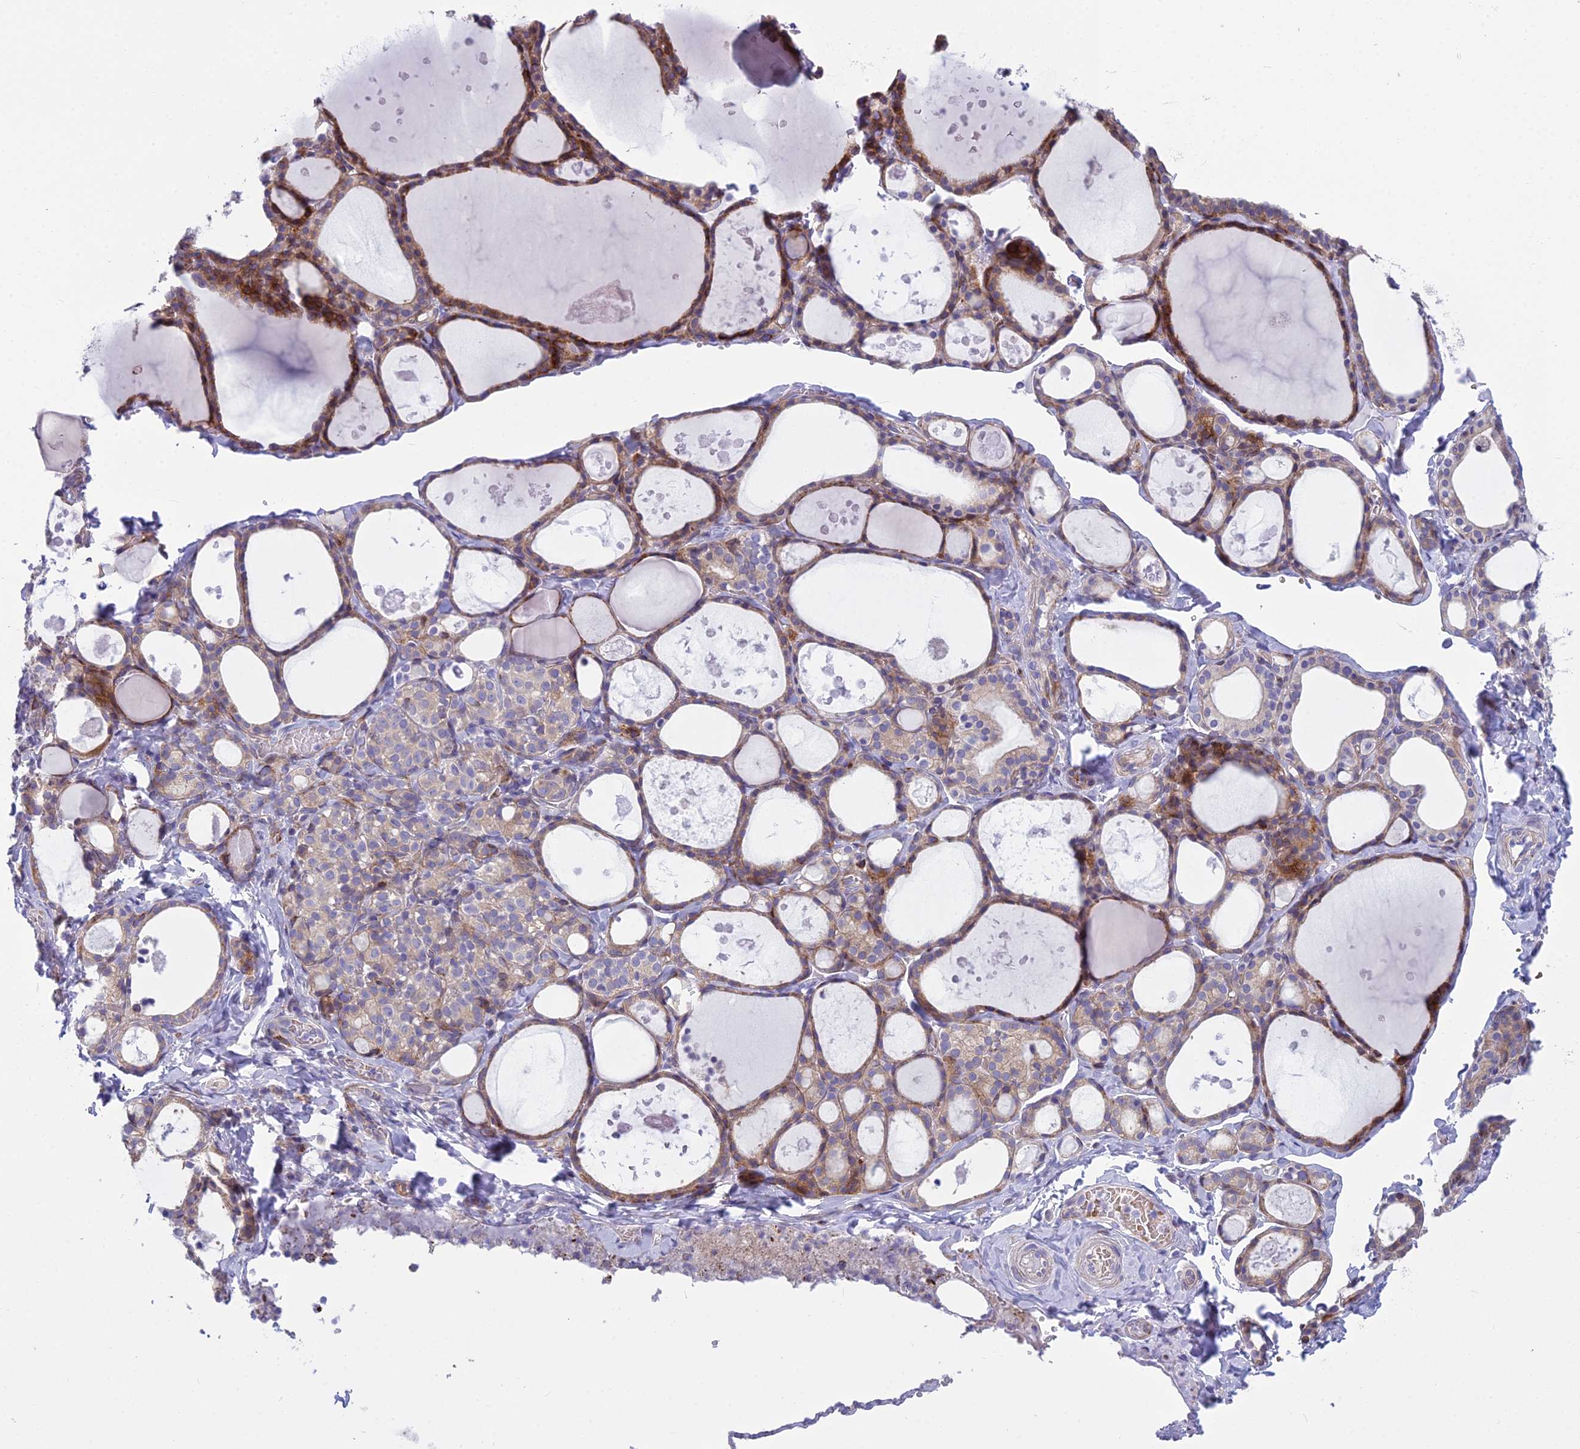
{"staining": {"intensity": "moderate", "quantity": "25%-75%", "location": "cytoplasmic/membranous"}, "tissue": "thyroid gland", "cell_type": "Glandular cells", "image_type": "normal", "snomed": [{"axis": "morphology", "description": "Normal tissue, NOS"}, {"axis": "topography", "description": "Thyroid gland"}], "caption": "Immunohistochemical staining of unremarkable human thyroid gland displays moderate cytoplasmic/membranous protein staining in approximately 25%-75% of glandular cells.", "gene": "PCDHB14", "patient": {"sex": "male", "age": 56}}